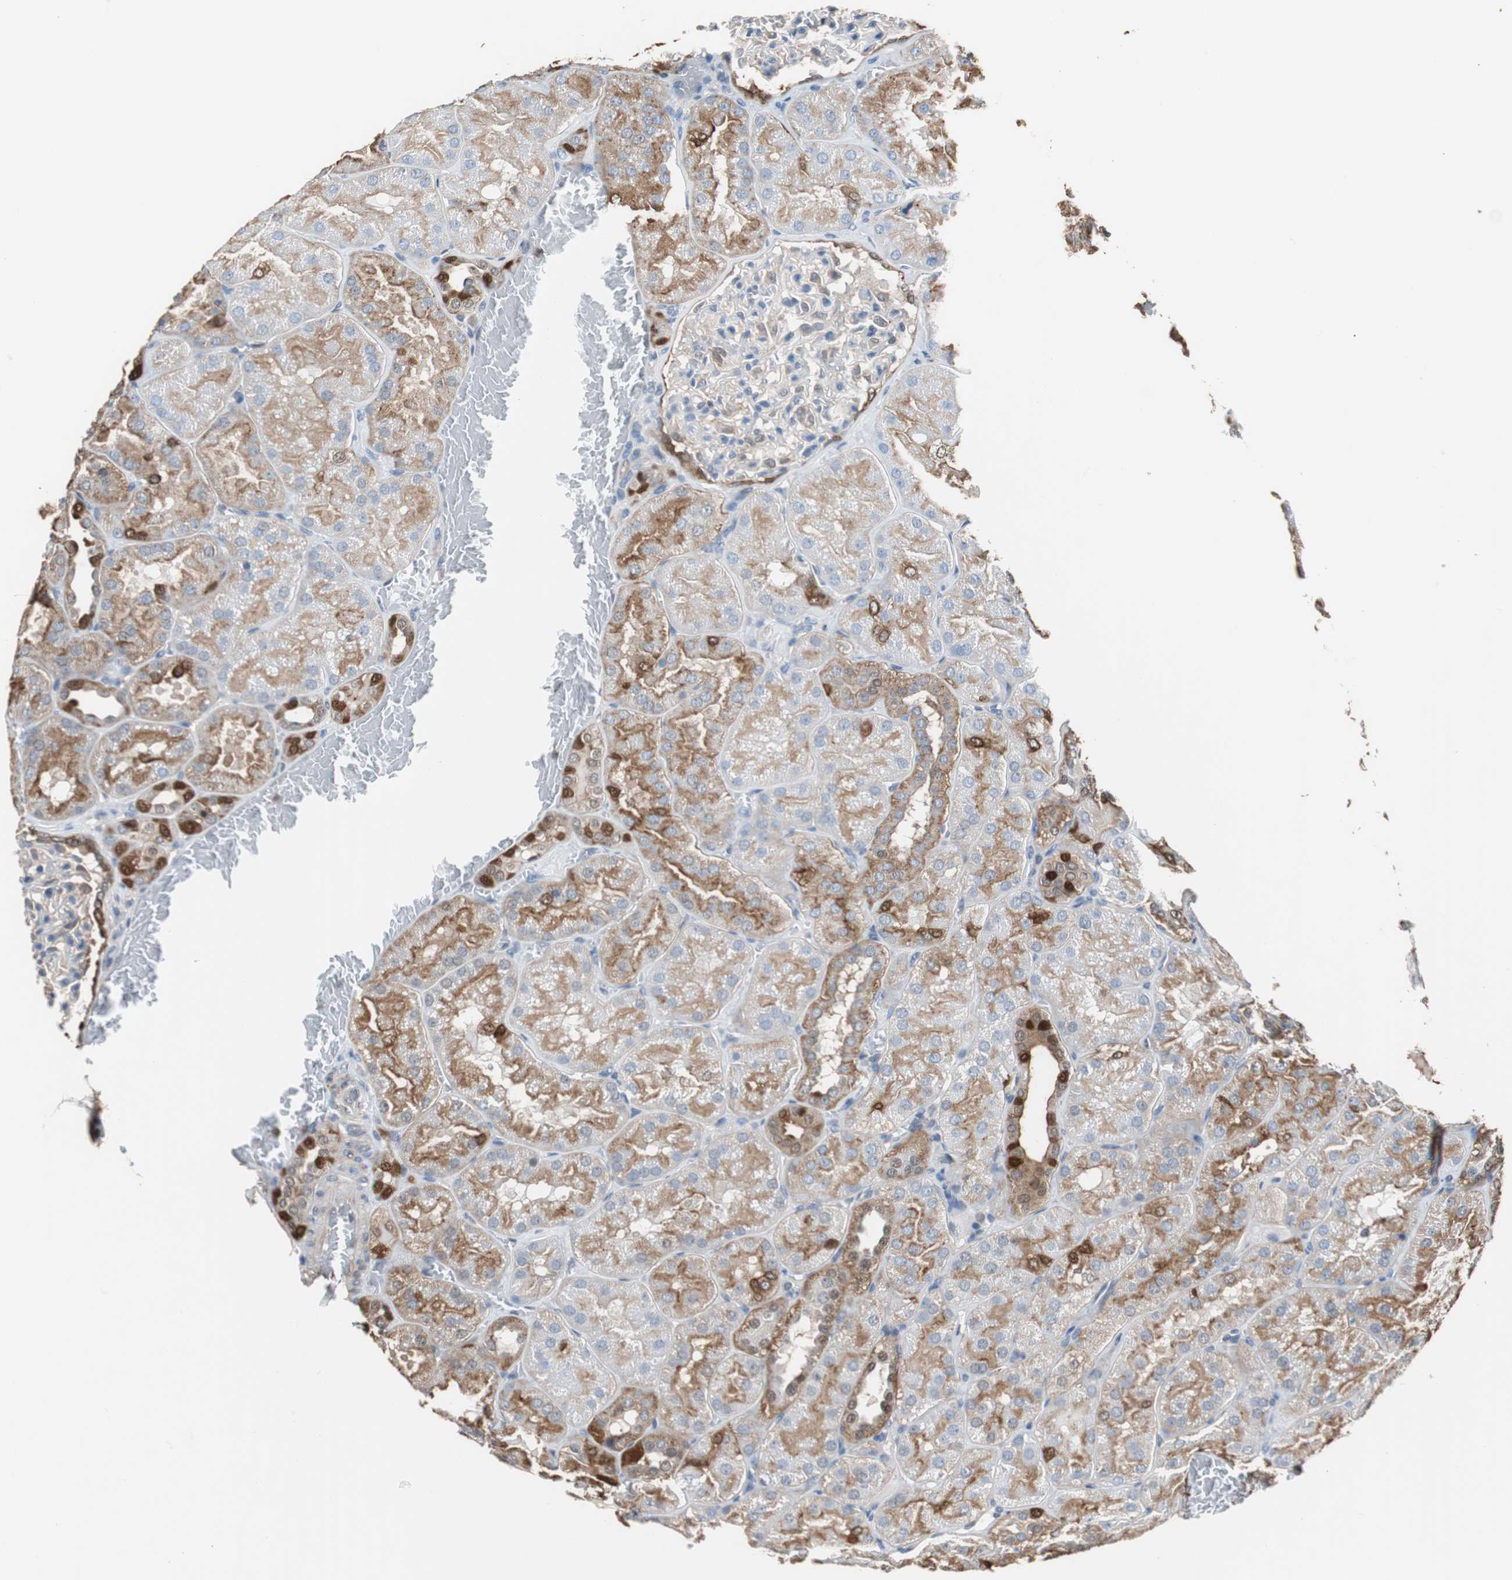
{"staining": {"intensity": "weak", "quantity": "<25%", "location": "cytoplasmic/membranous"}, "tissue": "kidney", "cell_type": "Cells in glomeruli", "image_type": "normal", "snomed": [{"axis": "morphology", "description": "Normal tissue, NOS"}, {"axis": "topography", "description": "Kidney"}], "caption": "Immunohistochemical staining of benign human kidney exhibits no significant staining in cells in glomeruli. (DAB (3,3'-diaminobenzidine) immunohistochemistry visualized using brightfield microscopy, high magnification).", "gene": "ANXA4", "patient": {"sex": "male", "age": 28}}